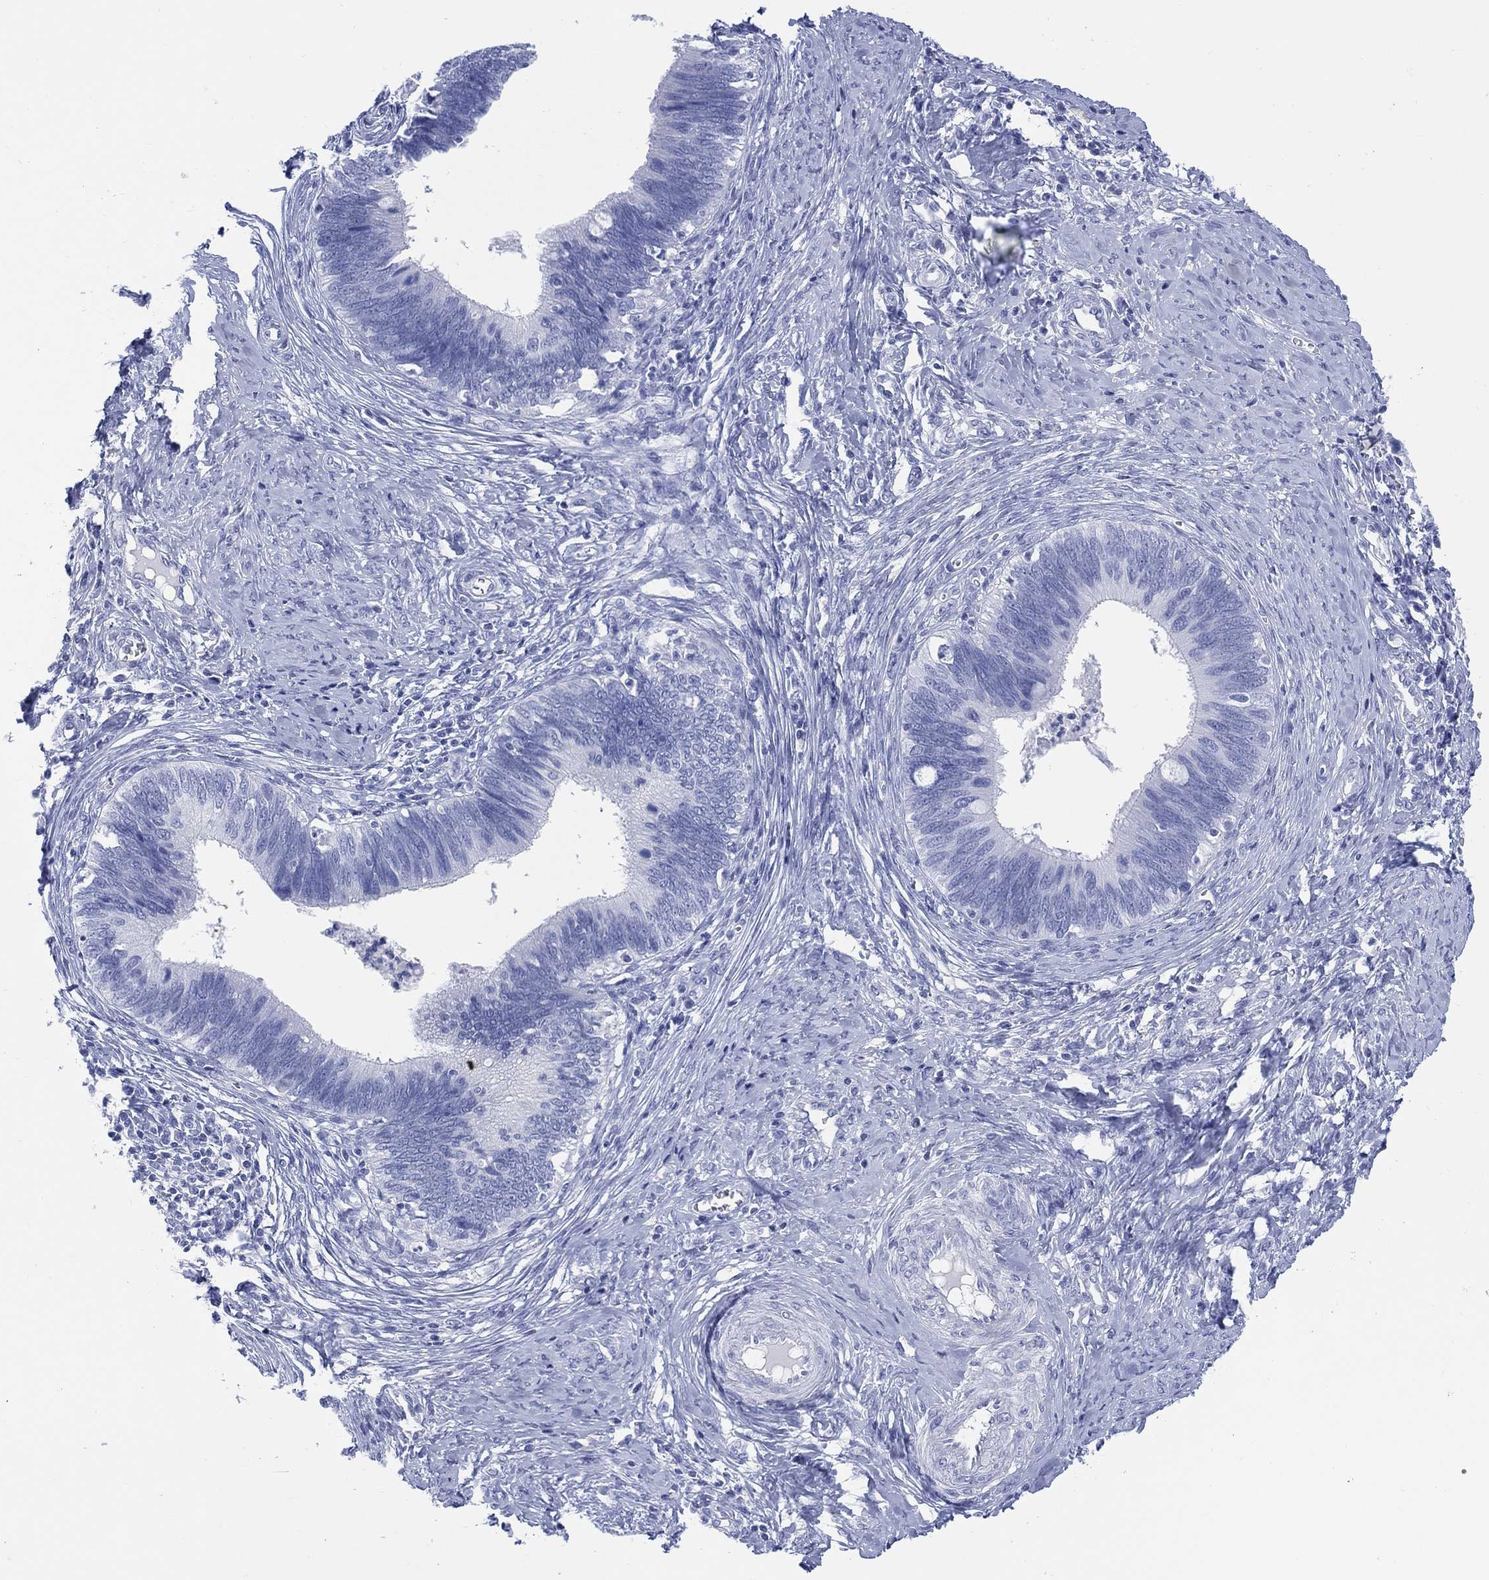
{"staining": {"intensity": "negative", "quantity": "none", "location": "none"}, "tissue": "cervical cancer", "cell_type": "Tumor cells", "image_type": "cancer", "snomed": [{"axis": "morphology", "description": "Adenocarcinoma, NOS"}, {"axis": "topography", "description": "Cervix"}], "caption": "DAB (3,3'-diaminobenzidine) immunohistochemical staining of human cervical cancer reveals no significant positivity in tumor cells.", "gene": "LRRD1", "patient": {"sex": "female", "age": 42}}